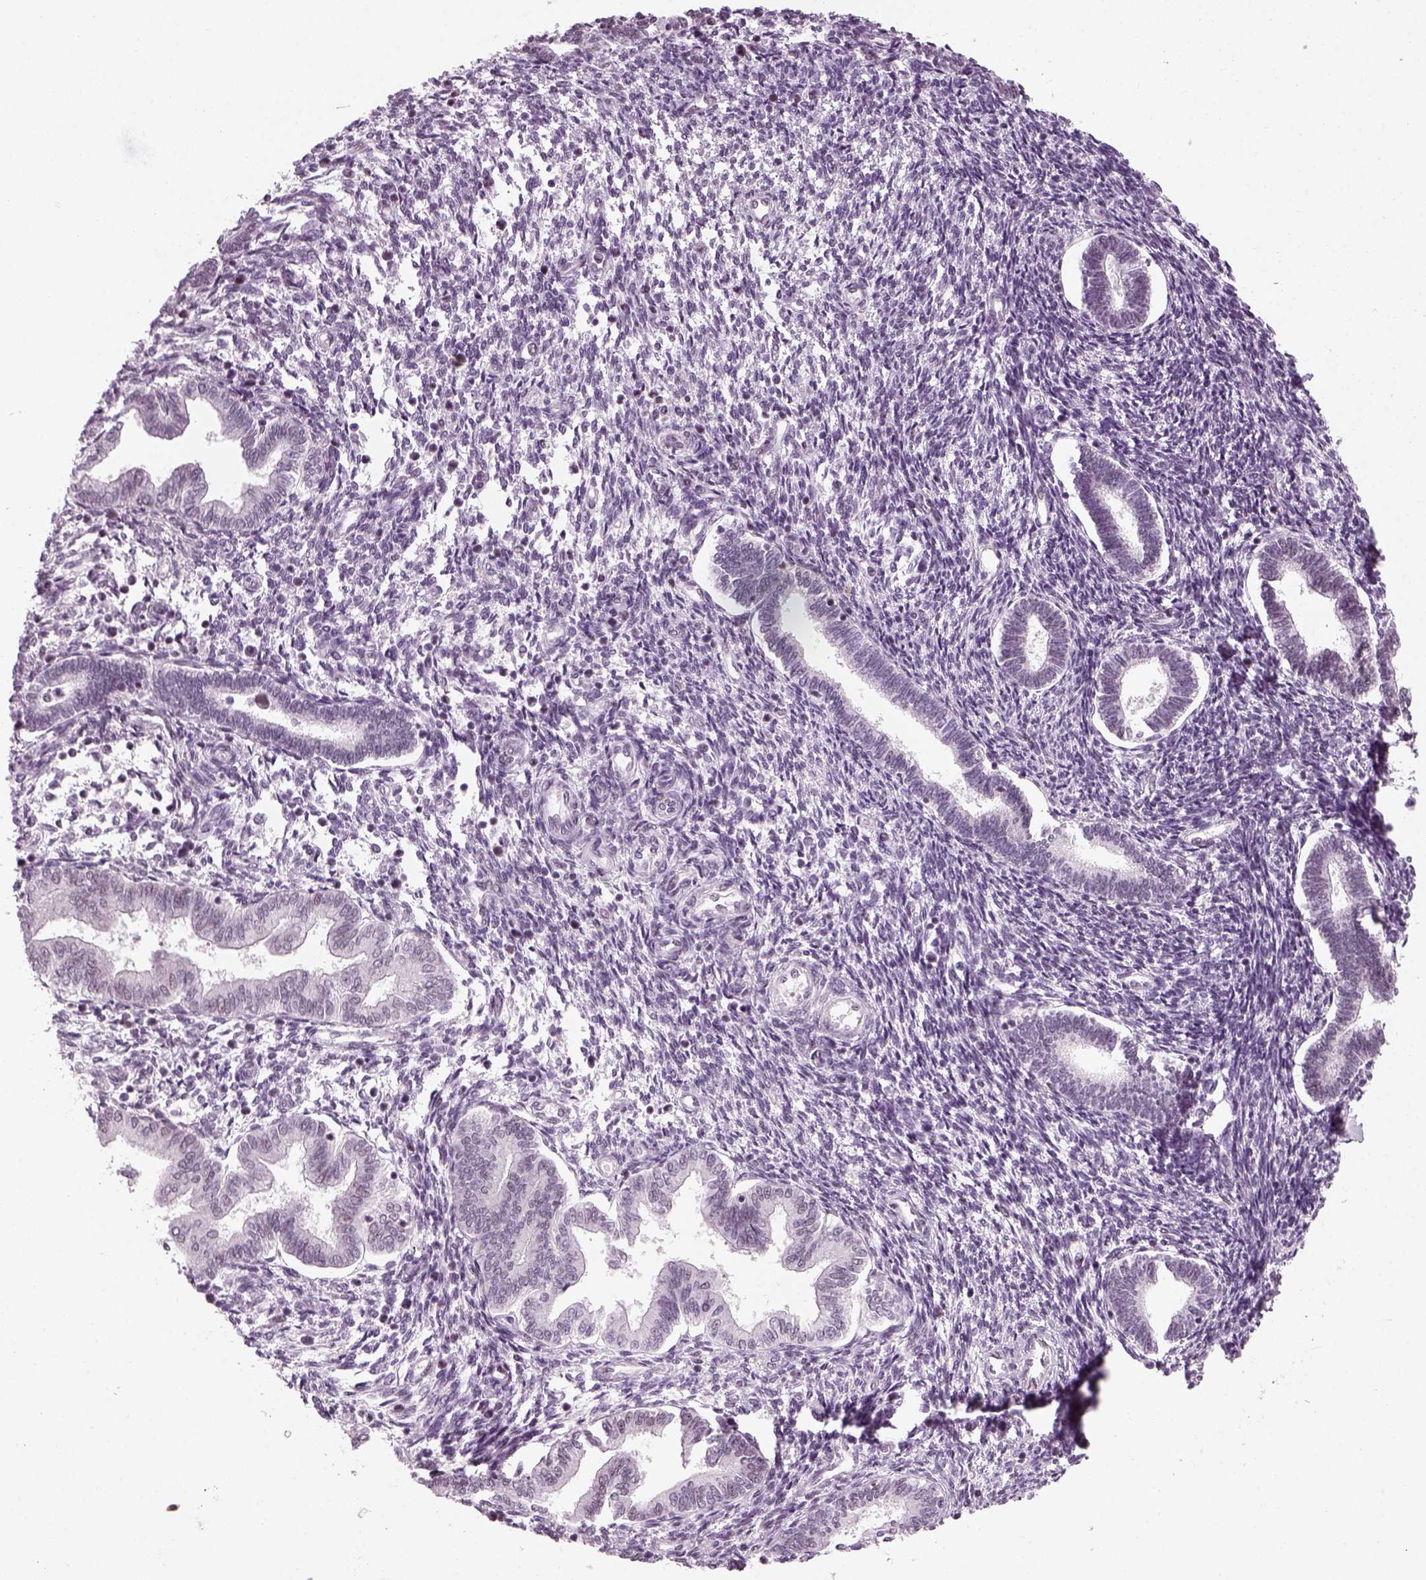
{"staining": {"intensity": "negative", "quantity": "none", "location": "none"}, "tissue": "endometrium", "cell_type": "Cells in endometrial stroma", "image_type": "normal", "snomed": [{"axis": "morphology", "description": "Normal tissue, NOS"}, {"axis": "topography", "description": "Endometrium"}], "caption": "The photomicrograph displays no staining of cells in endometrial stroma in normal endometrium. (Immunohistochemistry (ihc), brightfield microscopy, high magnification).", "gene": "KCNG2", "patient": {"sex": "female", "age": 42}}